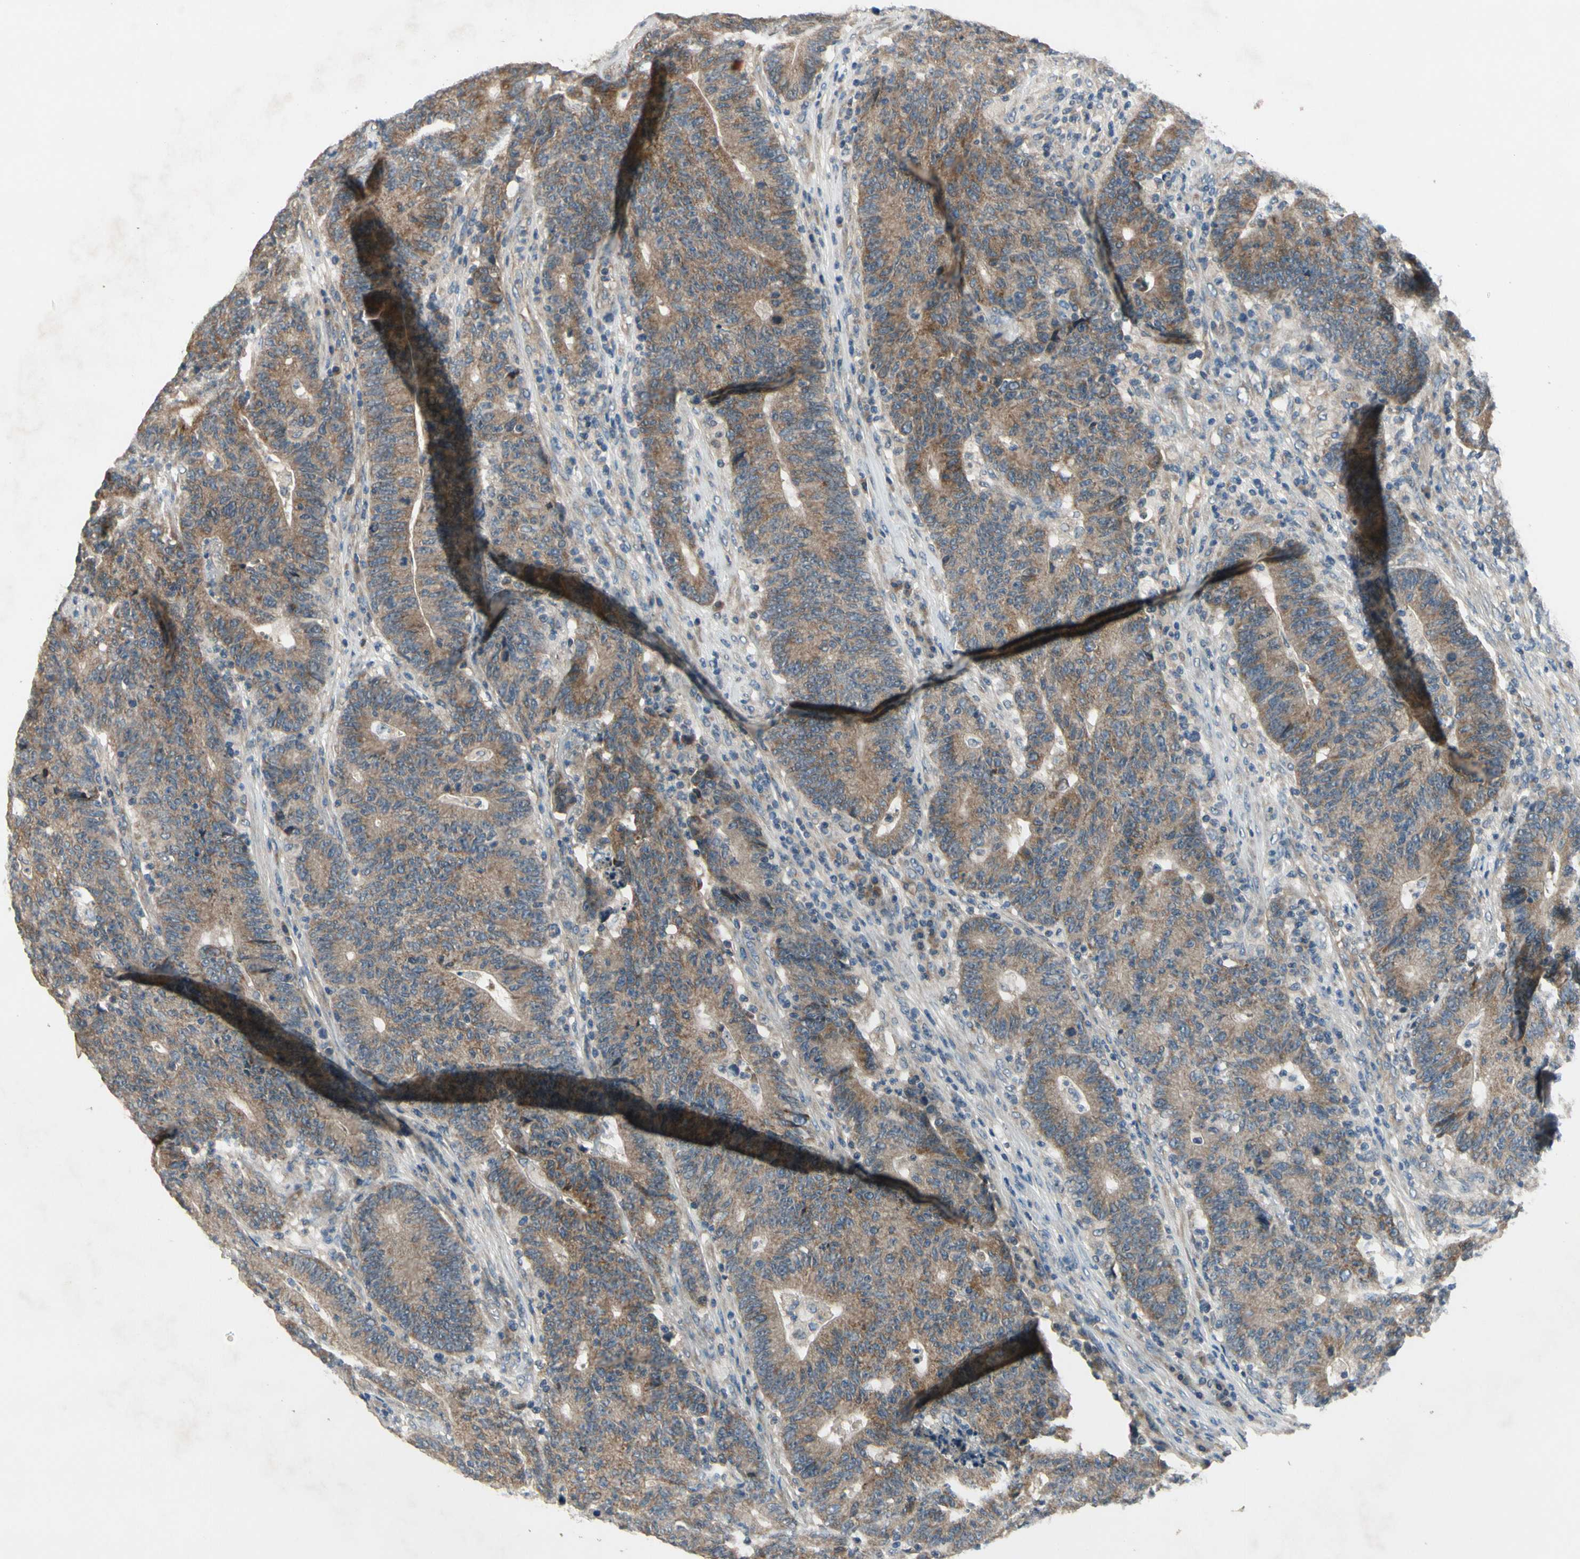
{"staining": {"intensity": "moderate", "quantity": ">75%", "location": "cytoplasmic/membranous"}, "tissue": "colorectal cancer", "cell_type": "Tumor cells", "image_type": "cancer", "snomed": [{"axis": "morphology", "description": "Normal tissue, NOS"}, {"axis": "morphology", "description": "Adenocarcinoma, NOS"}, {"axis": "topography", "description": "Colon"}], "caption": "High-power microscopy captured an immunohistochemistry photomicrograph of colorectal adenocarcinoma, revealing moderate cytoplasmic/membranous positivity in about >75% of tumor cells.", "gene": "ALKBH3", "patient": {"sex": "female", "age": 75}}